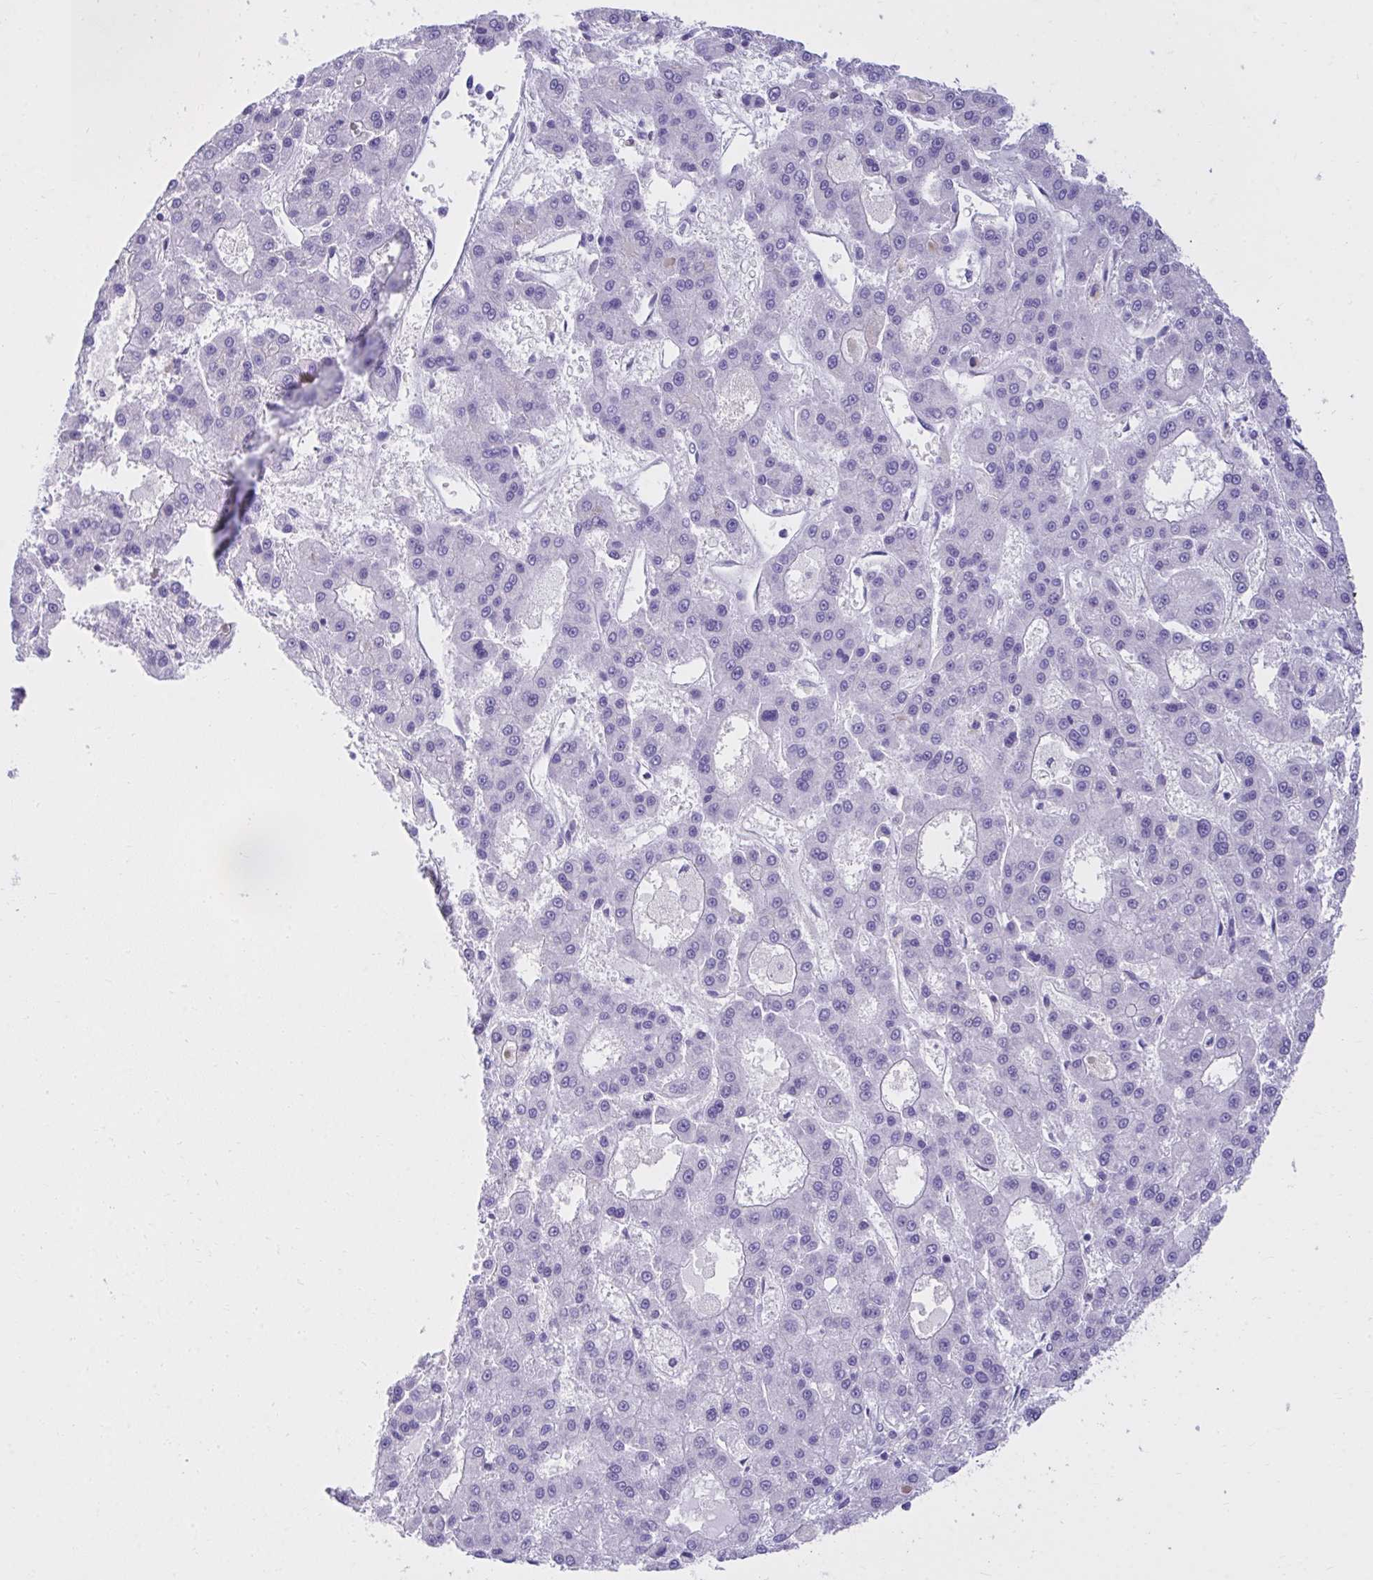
{"staining": {"intensity": "negative", "quantity": "none", "location": "none"}, "tissue": "liver cancer", "cell_type": "Tumor cells", "image_type": "cancer", "snomed": [{"axis": "morphology", "description": "Carcinoma, Hepatocellular, NOS"}, {"axis": "topography", "description": "Liver"}], "caption": "Tumor cells show no significant protein expression in liver hepatocellular carcinoma.", "gene": "PGM2L1", "patient": {"sex": "male", "age": 70}}